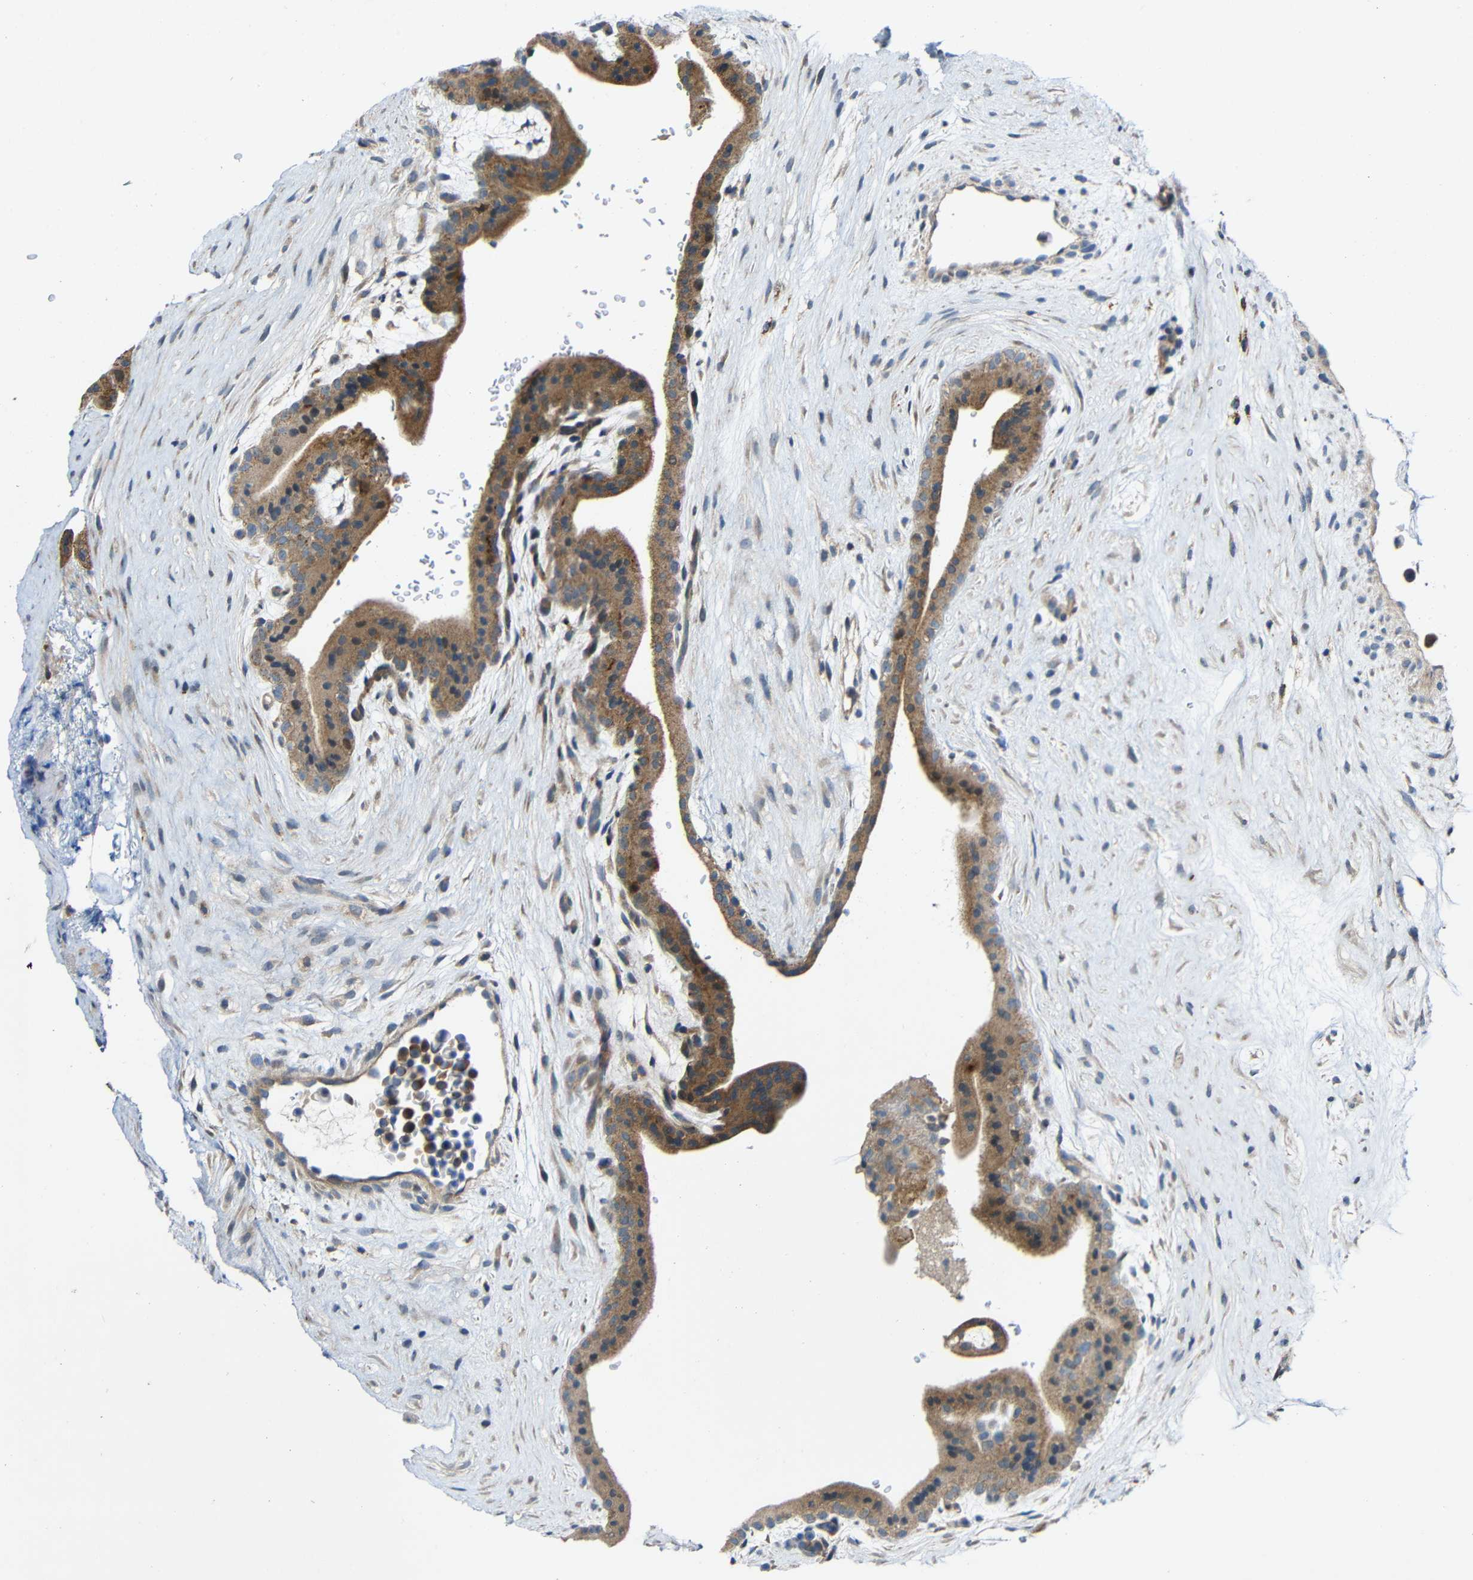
{"staining": {"intensity": "moderate", "quantity": "25%-75%", "location": "cytoplasmic/membranous"}, "tissue": "placenta", "cell_type": "Decidual cells", "image_type": "normal", "snomed": [{"axis": "morphology", "description": "Normal tissue, NOS"}, {"axis": "topography", "description": "Placenta"}], "caption": "A high-resolution micrograph shows immunohistochemistry (IHC) staining of benign placenta, which exhibits moderate cytoplasmic/membranous positivity in about 25%-75% of decidual cells. (DAB IHC, brown staining for protein, blue staining for nuclei).", "gene": "TMEM25", "patient": {"sex": "female", "age": 35}}